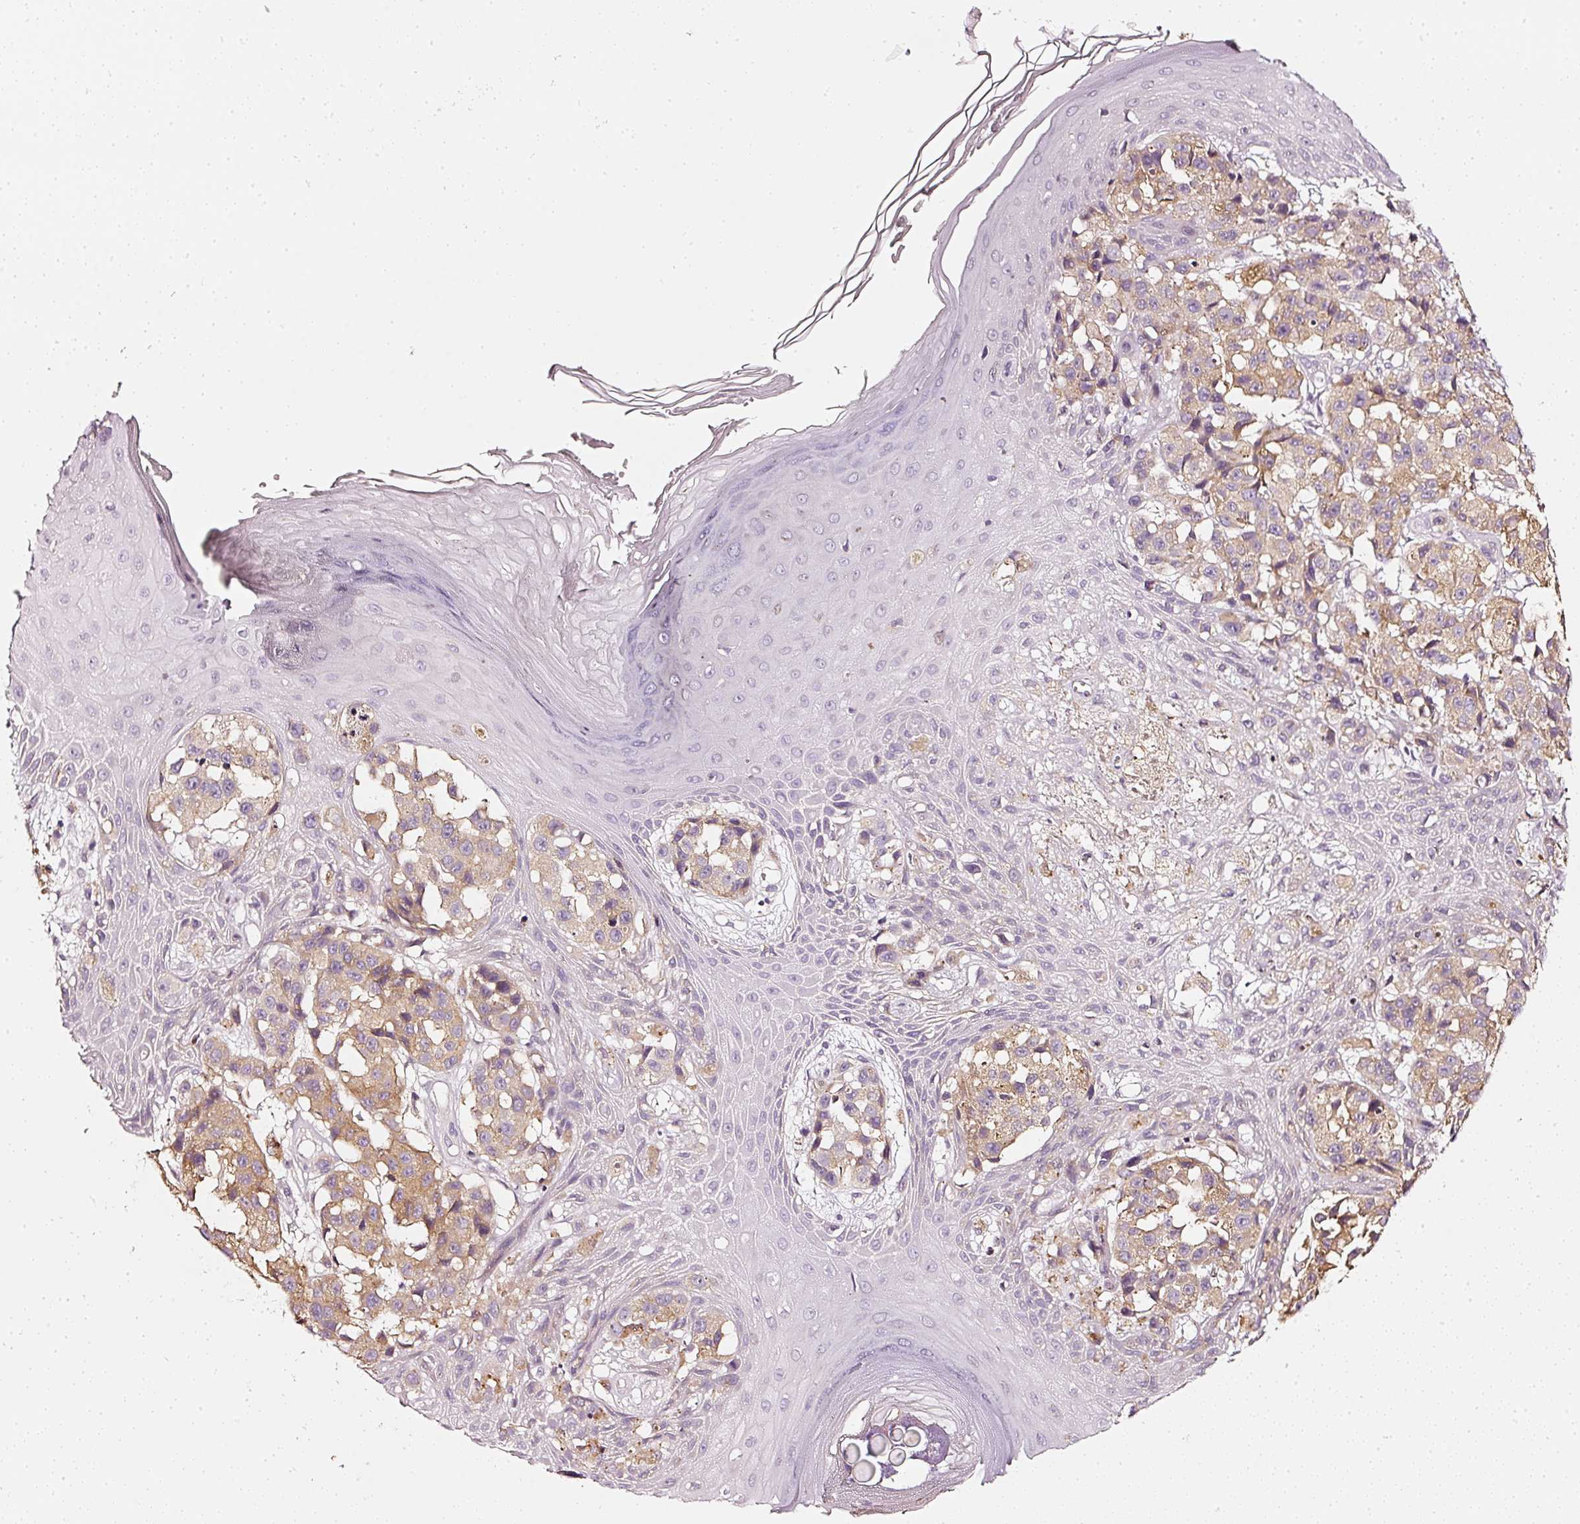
{"staining": {"intensity": "moderate", "quantity": ">75%", "location": "cytoplasmic/membranous"}, "tissue": "melanoma", "cell_type": "Tumor cells", "image_type": "cancer", "snomed": [{"axis": "morphology", "description": "Malignant melanoma, NOS"}, {"axis": "topography", "description": "Skin"}], "caption": "This micrograph displays IHC staining of human malignant melanoma, with medium moderate cytoplasmic/membranous expression in approximately >75% of tumor cells.", "gene": "CNP", "patient": {"sex": "male", "age": 39}}